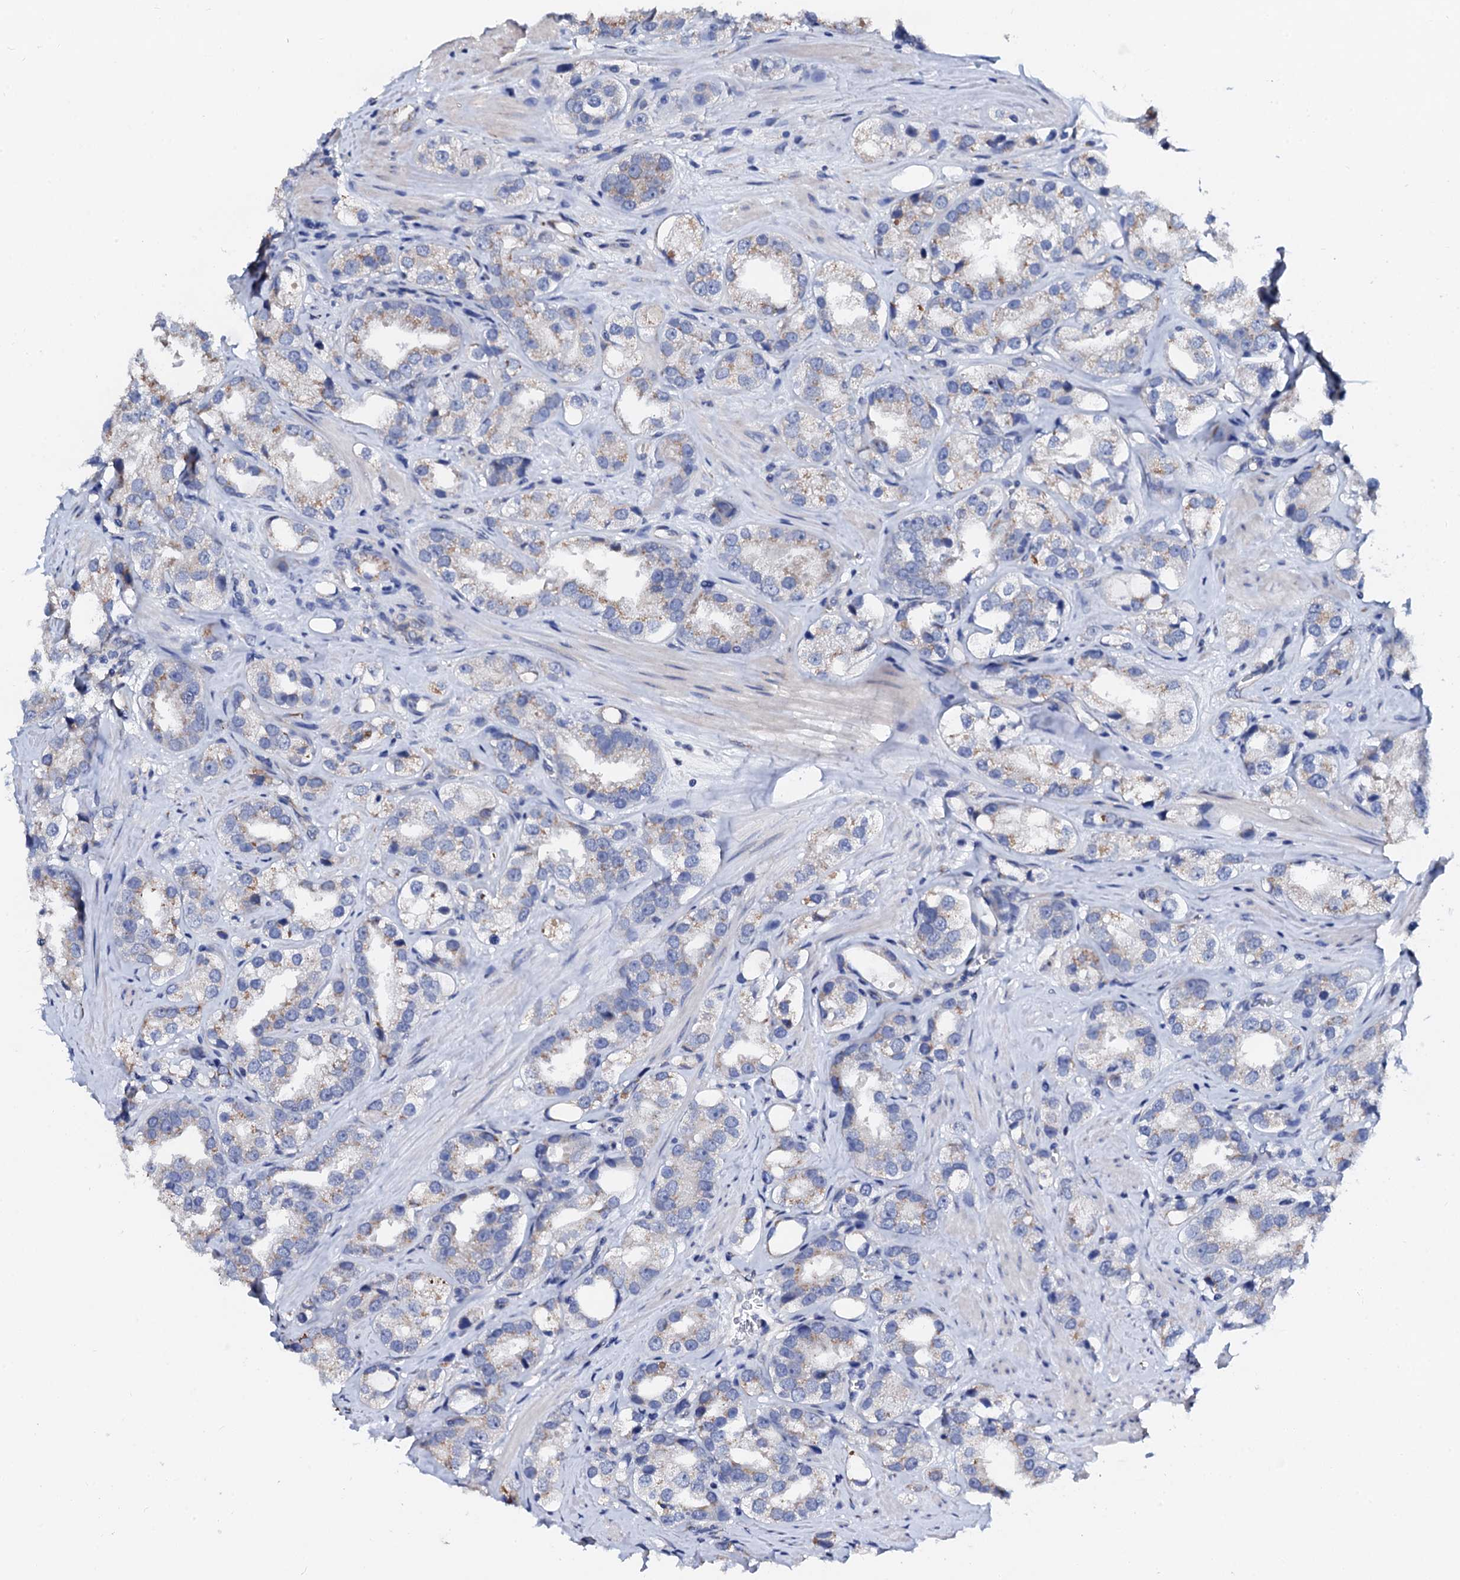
{"staining": {"intensity": "weak", "quantity": "<25%", "location": "cytoplasmic/membranous"}, "tissue": "prostate cancer", "cell_type": "Tumor cells", "image_type": "cancer", "snomed": [{"axis": "morphology", "description": "Adenocarcinoma, NOS"}, {"axis": "topography", "description": "Prostate"}], "caption": "There is no significant expression in tumor cells of prostate cancer (adenocarcinoma).", "gene": "AKAP3", "patient": {"sex": "male", "age": 79}}